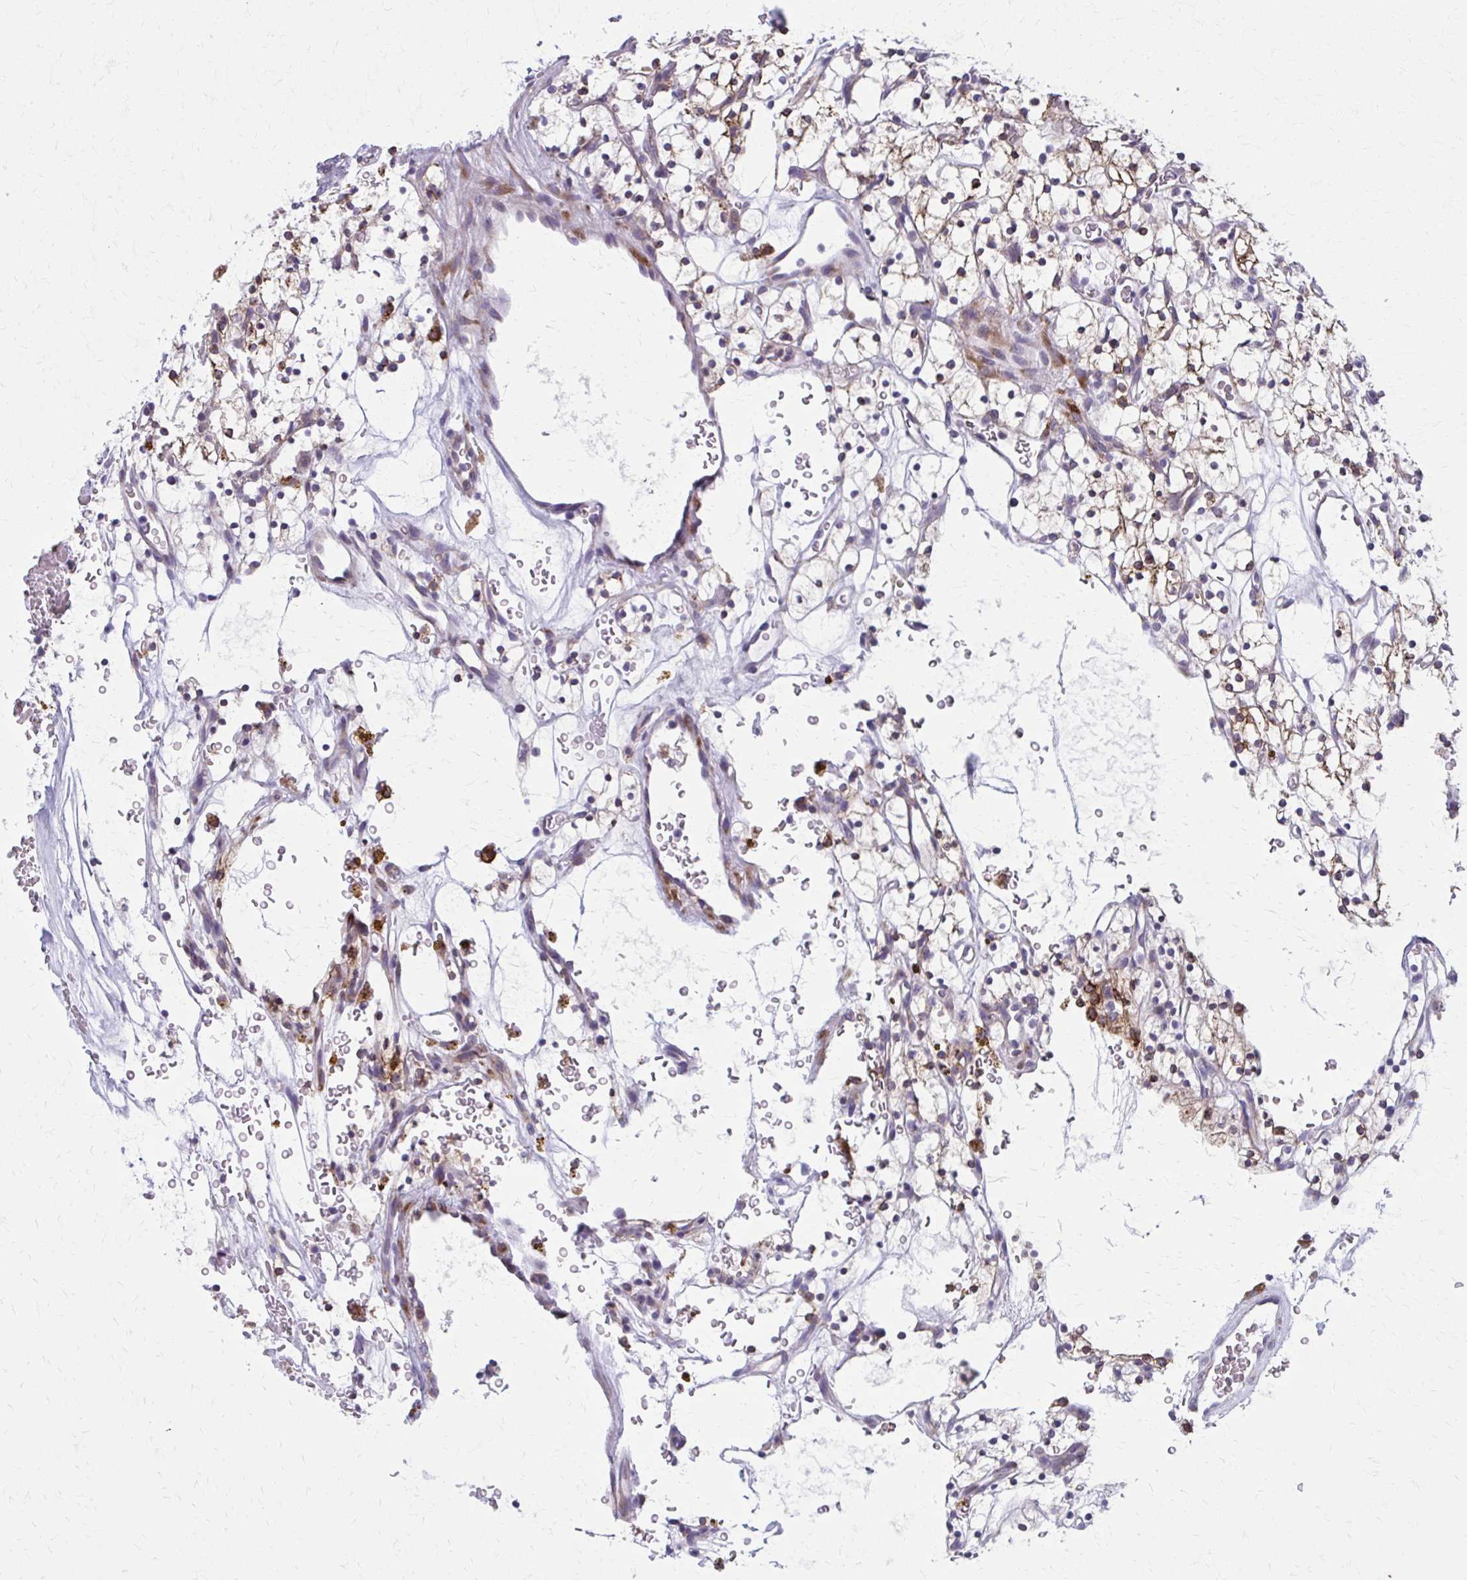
{"staining": {"intensity": "moderate", "quantity": "<25%", "location": "cytoplasmic/membranous"}, "tissue": "renal cancer", "cell_type": "Tumor cells", "image_type": "cancer", "snomed": [{"axis": "morphology", "description": "Adenocarcinoma, NOS"}, {"axis": "topography", "description": "Kidney"}], "caption": "Tumor cells exhibit low levels of moderate cytoplasmic/membranous positivity in approximately <25% of cells in human renal cancer.", "gene": "SPATS2L", "patient": {"sex": "female", "age": 64}}